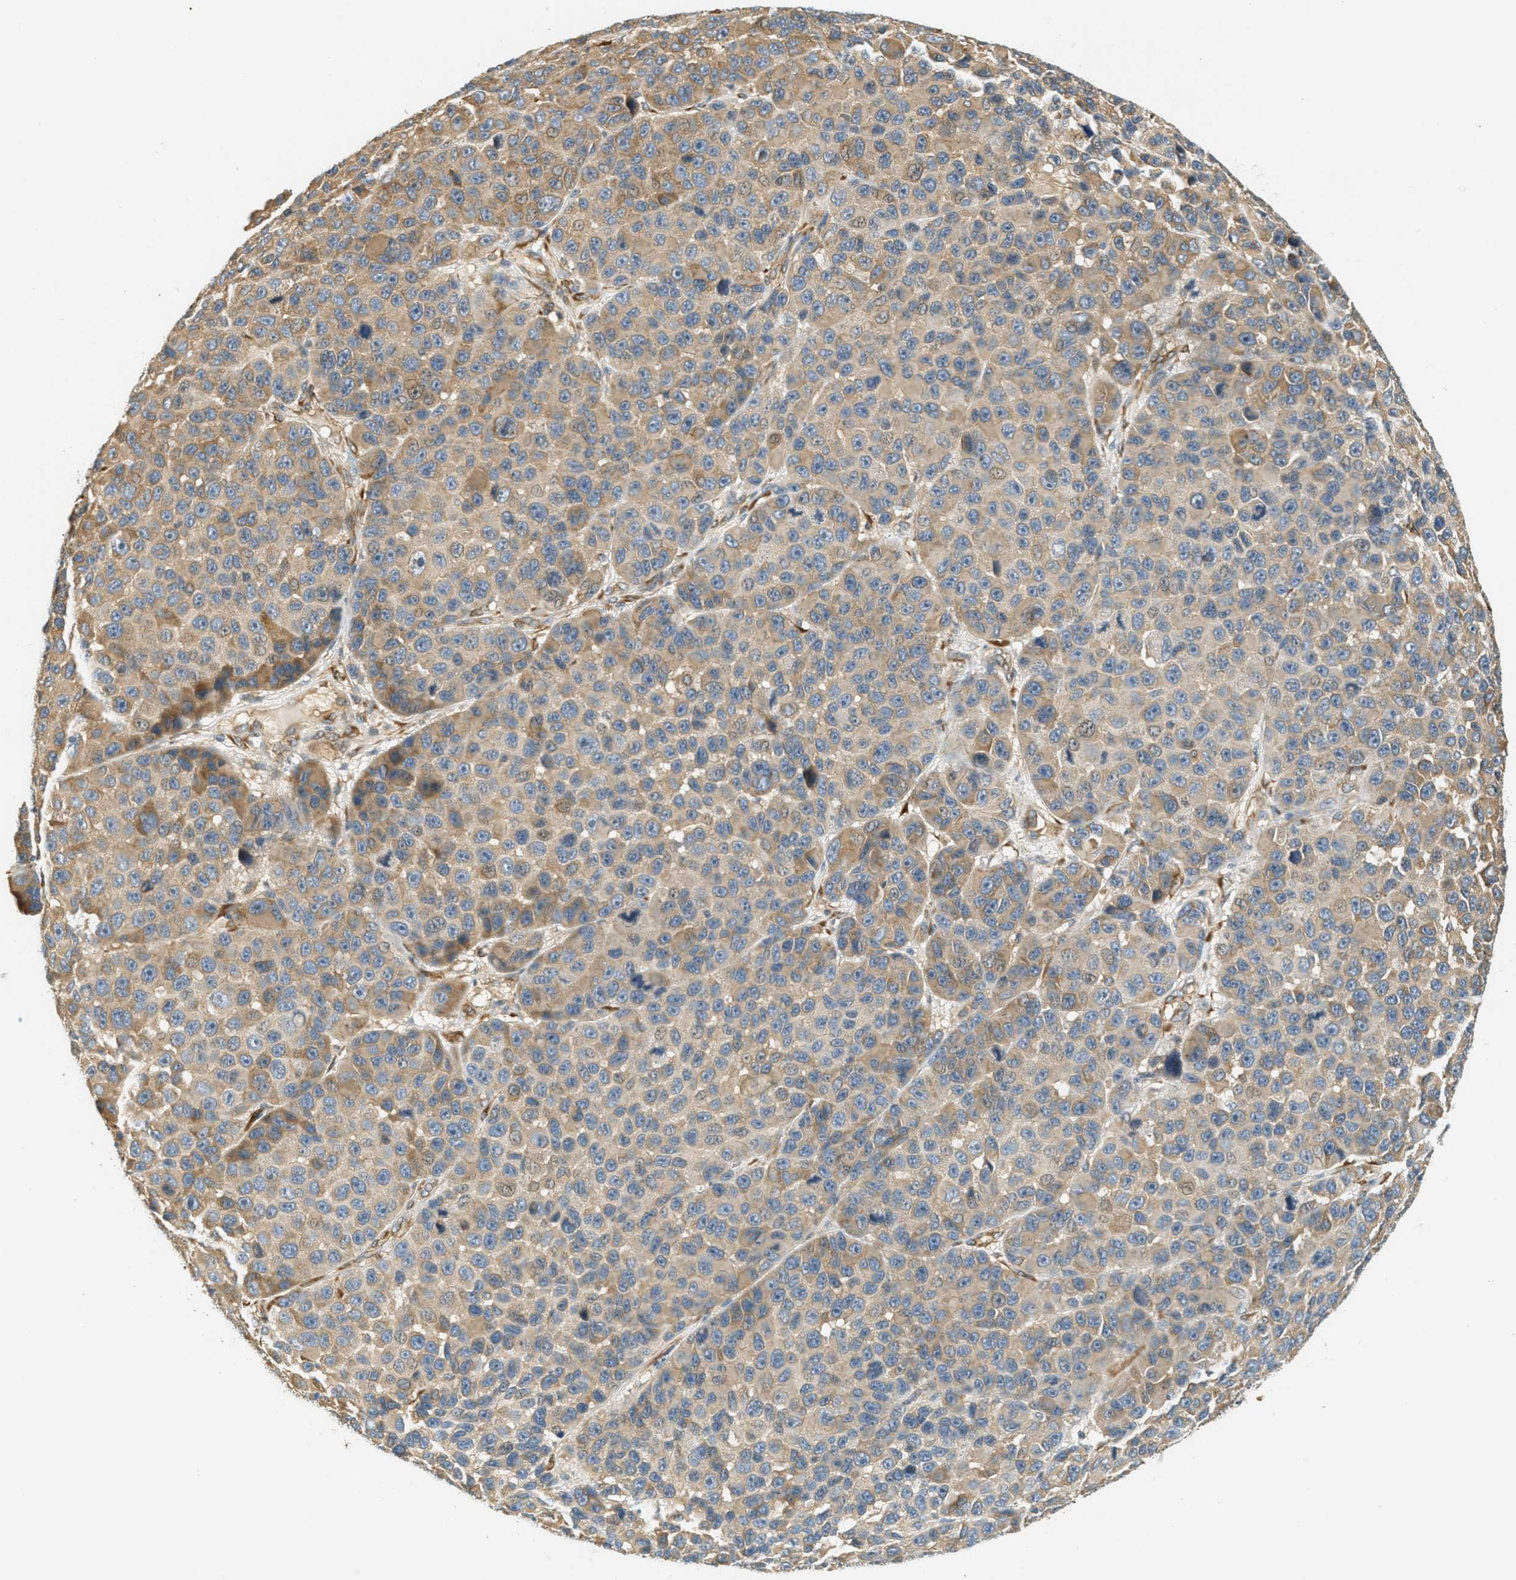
{"staining": {"intensity": "moderate", "quantity": "25%-75%", "location": "cytoplasmic/membranous"}, "tissue": "melanoma", "cell_type": "Tumor cells", "image_type": "cancer", "snomed": [{"axis": "morphology", "description": "Malignant melanoma, NOS"}, {"axis": "topography", "description": "Skin"}], "caption": "The micrograph reveals immunohistochemical staining of malignant melanoma. There is moderate cytoplasmic/membranous positivity is seen in about 25%-75% of tumor cells.", "gene": "PDK1", "patient": {"sex": "male", "age": 53}}